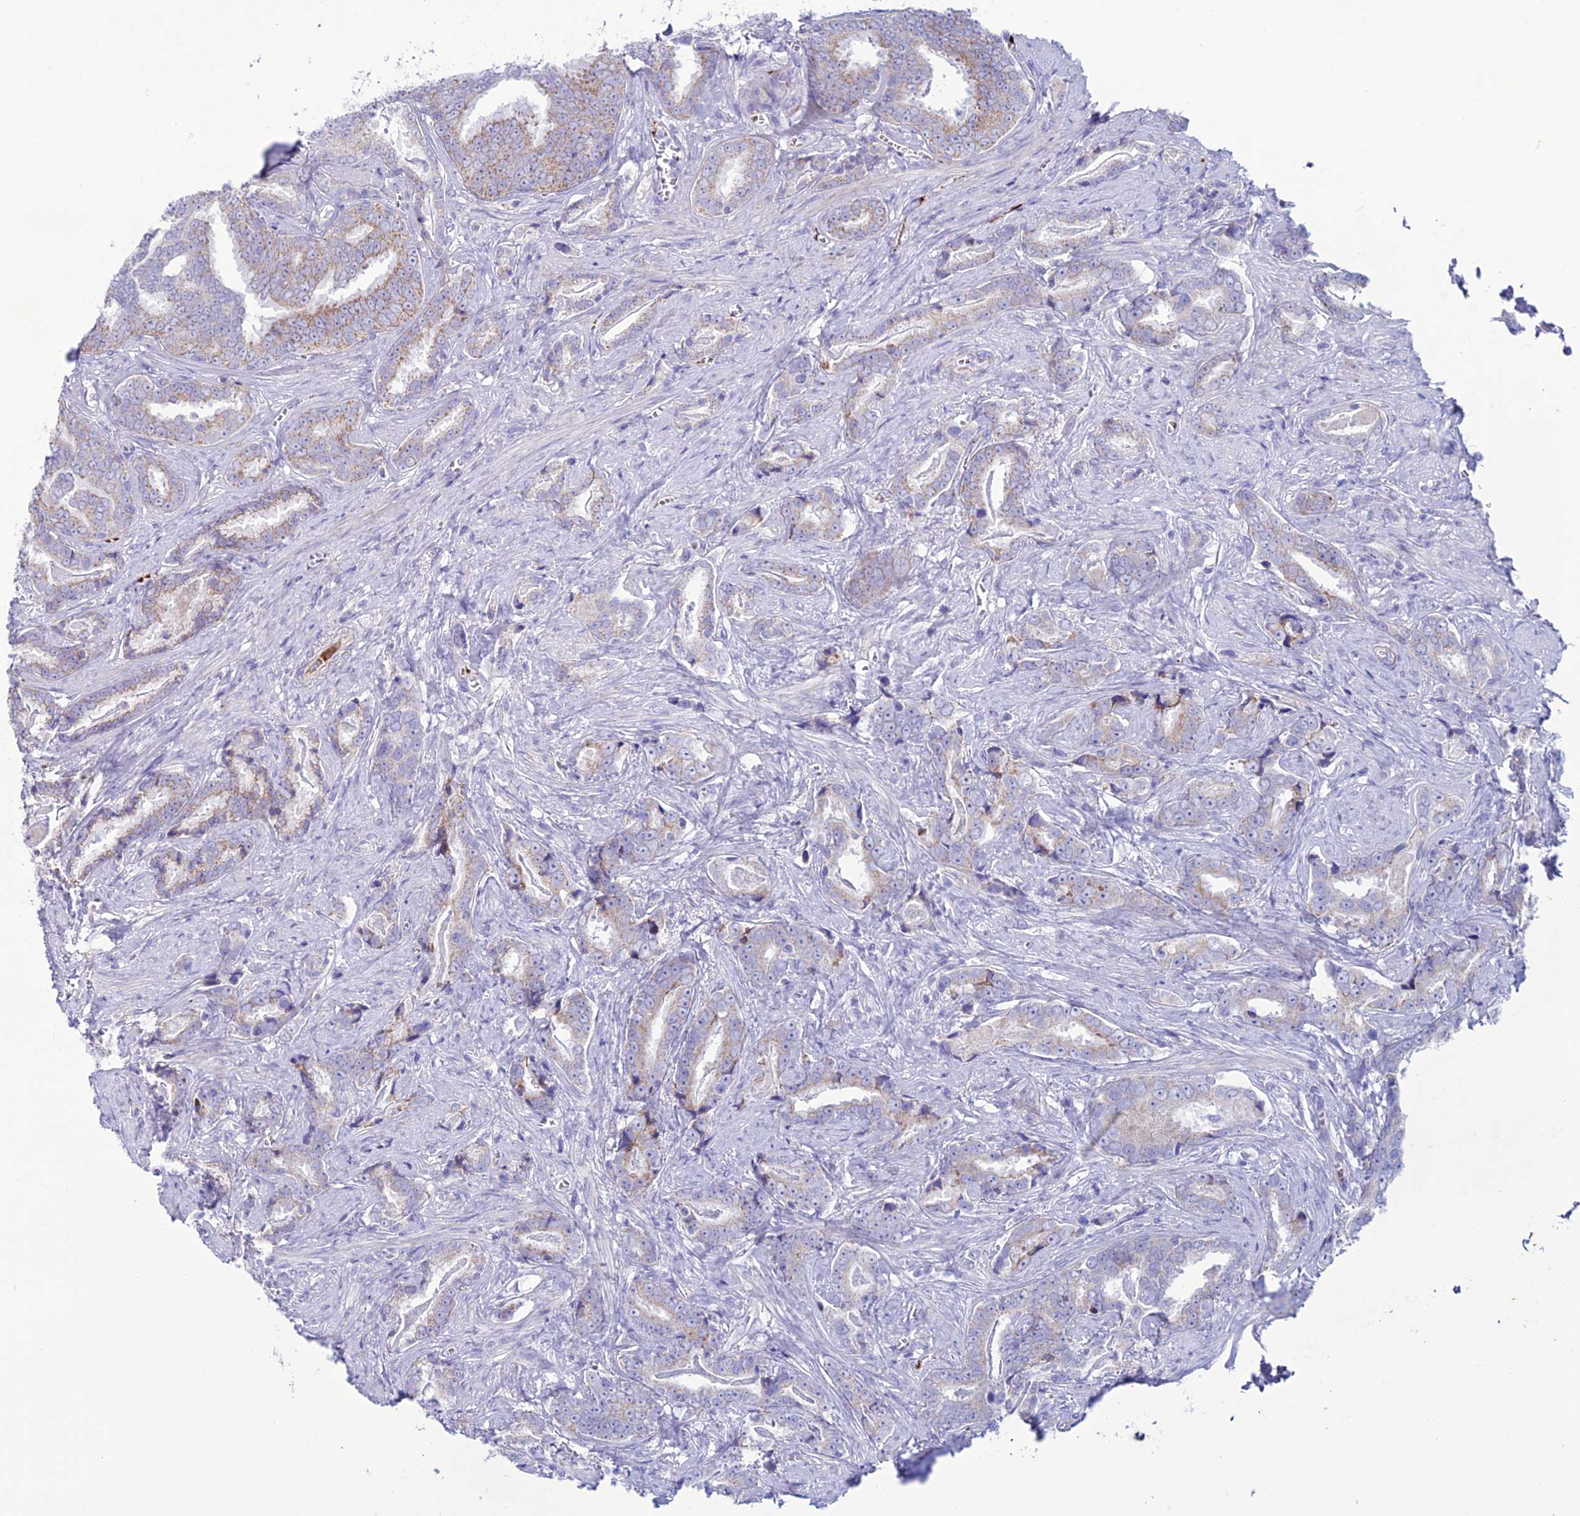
{"staining": {"intensity": "weak", "quantity": "25%-75%", "location": "cytoplasmic/membranous"}, "tissue": "prostate cancer", "cell_type": "Tumor cells", "image_type": "cancer", "snomed": [{"axis": "morphology", "description": "Adenocarcinoma, High grade"}, {"axis": "topography", "description": "Prostate"}], "caption": "Immunohistochemical staining of human high-grade adenocarcinoma (prostate) shows low levels of weak cytoplasmic/membranous expression in about 25%-75% of tumor cells. (DAB IHC with brightfield microscopy, high magnification).", "gene": "C21orf140", "patient": {"sex": "male", "age": 67}}